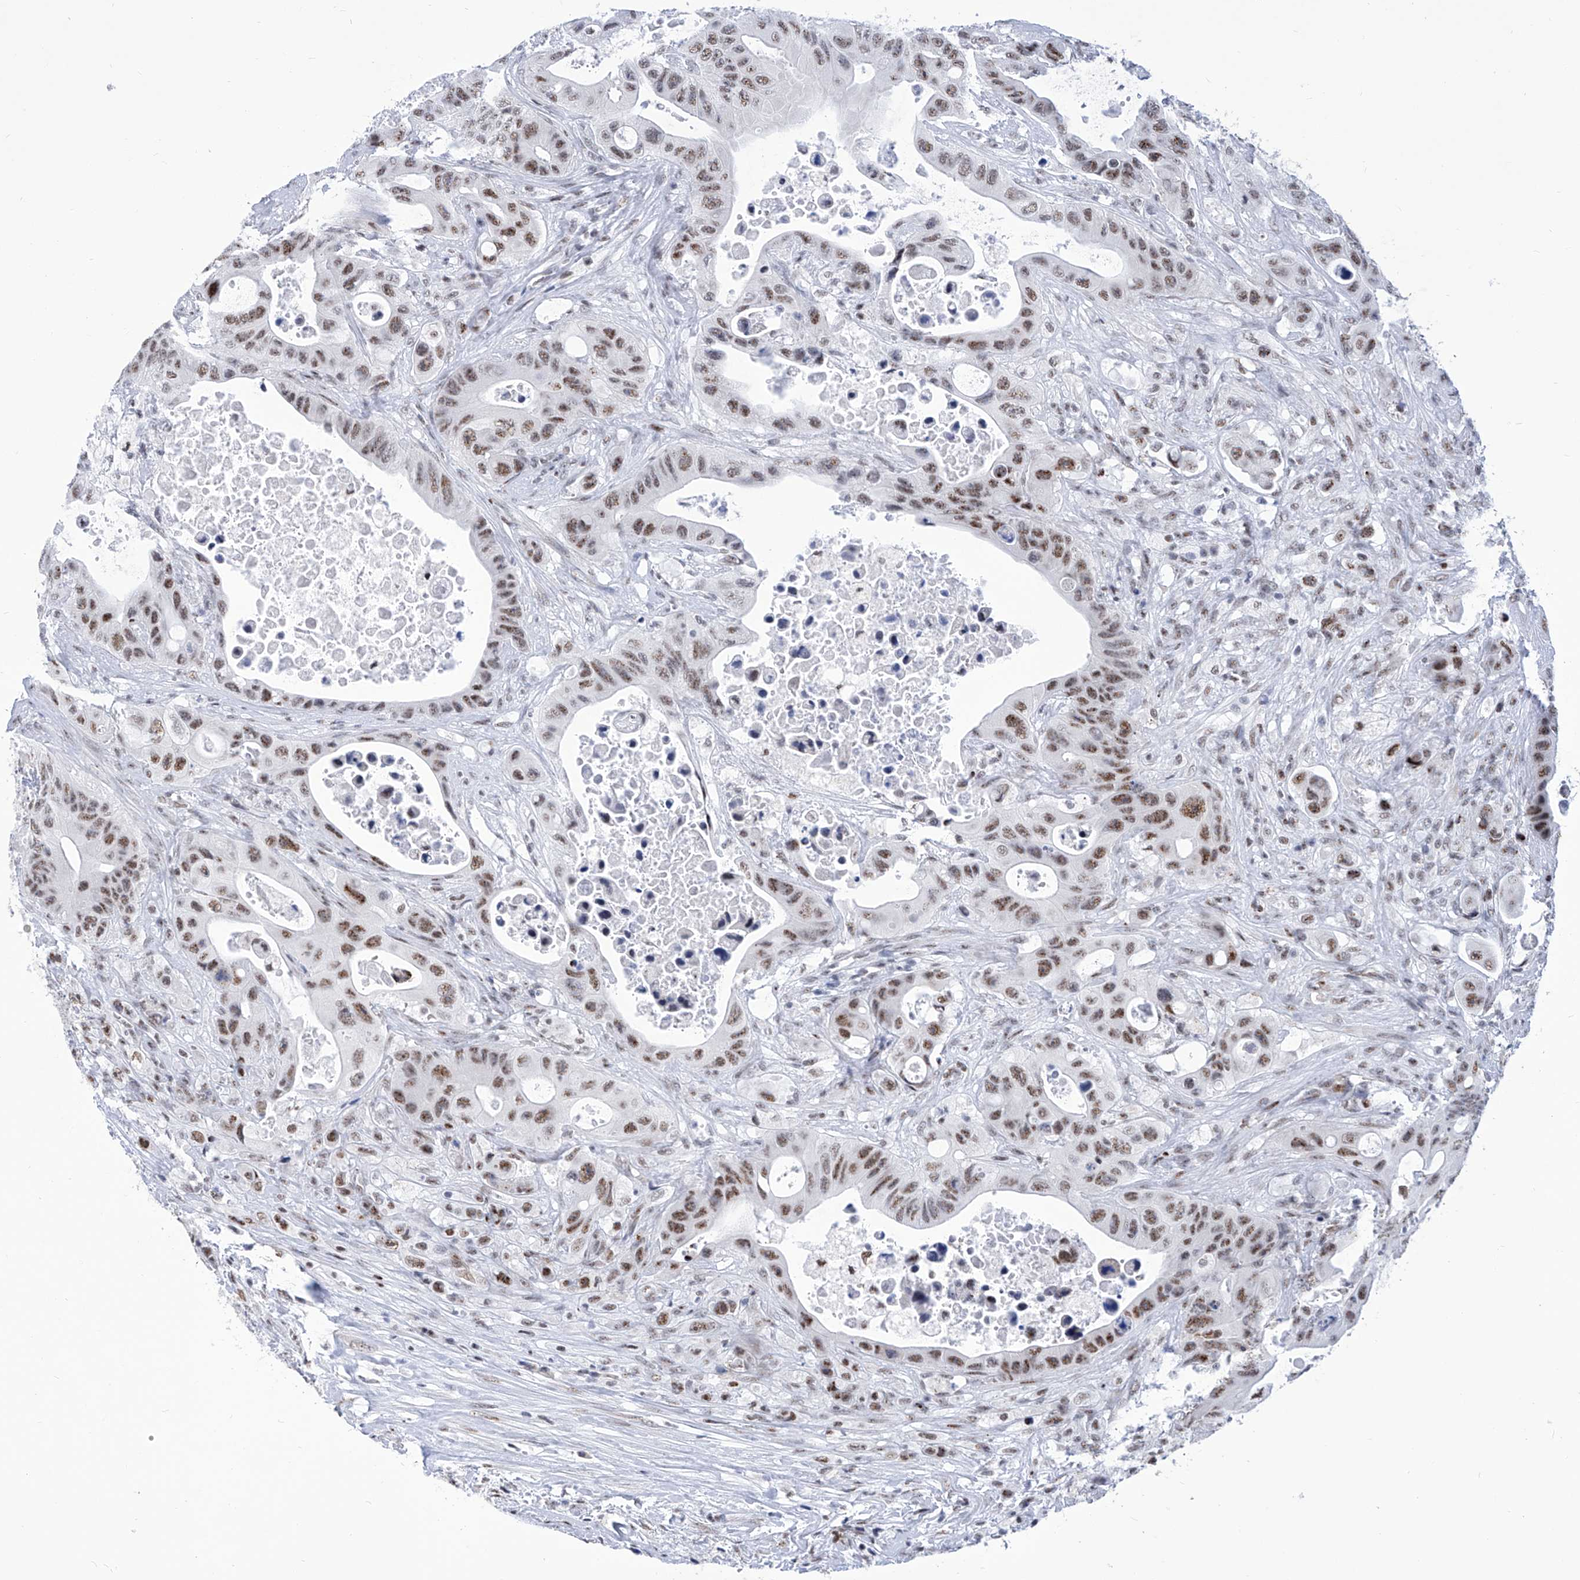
{"staining": {"intensity": "moderate", "quantity": ">75%", "location": "nuclear"}, "tissue": "colorectal cancer", "cell_type": "Tumor cells", "image_type": "cancer", "snomed": [{"axis": "morphology", "description": "Adenocarcinoma, NOS"}, {"axis": "topography", "description": "Colon"}], "caption": "This is a histology image of immunohistochemistry (IHC) staining of colorectal cancer (adenocarcinoma), which shows moderate expression in the nuclear of tumor cells.", "gene": "SART1", "patient": {"sex": "female", "age": 46}}